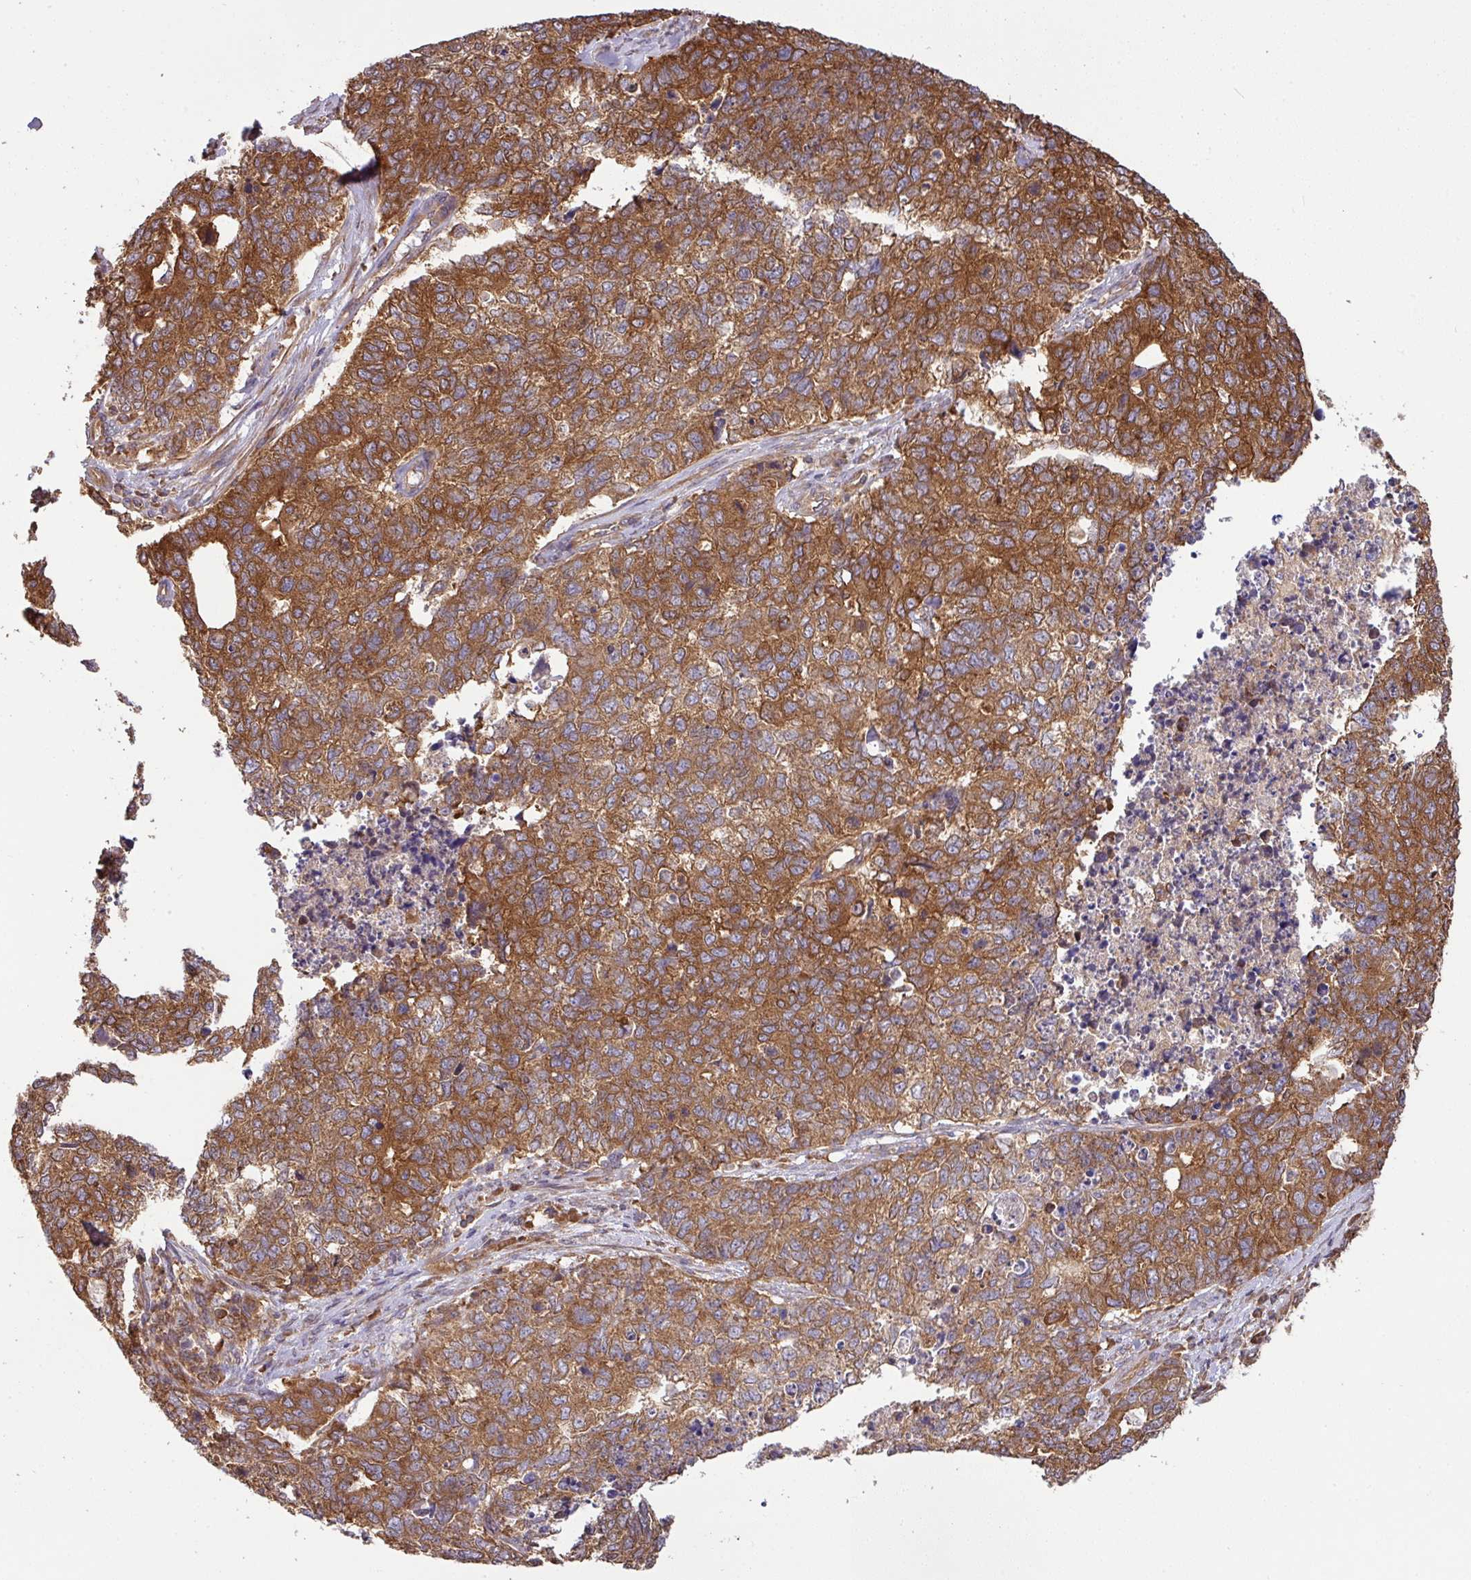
{"staining": {"intensity": "strong", "quantity": ">75%", "location": "cytoplasmic/membranous"}, "tissue": "cervical cancer", "cell_type": "Tumor cells", "image_type": "cancer", "snomed": [{"axis": "morphology", "description": "Squamous cell carcinoma, NOS"}, {"axis": "topography", "description": "Cervix"}], "caption": "IHC staining of cervical cancer, which exhibits high levels of strong cytoplasmic/membranous expression in approximately >75% of tumor cells indicating strong cytoplasmic/membranous protein expression. The staining was performed using DAB (3,3'-diaminobenzidine) (brown) for protein detection and nuclei were counterstained in hematoxylin (blue).", "gene": "GSPT1", "patient": {"sex": "female", "age": 63}}